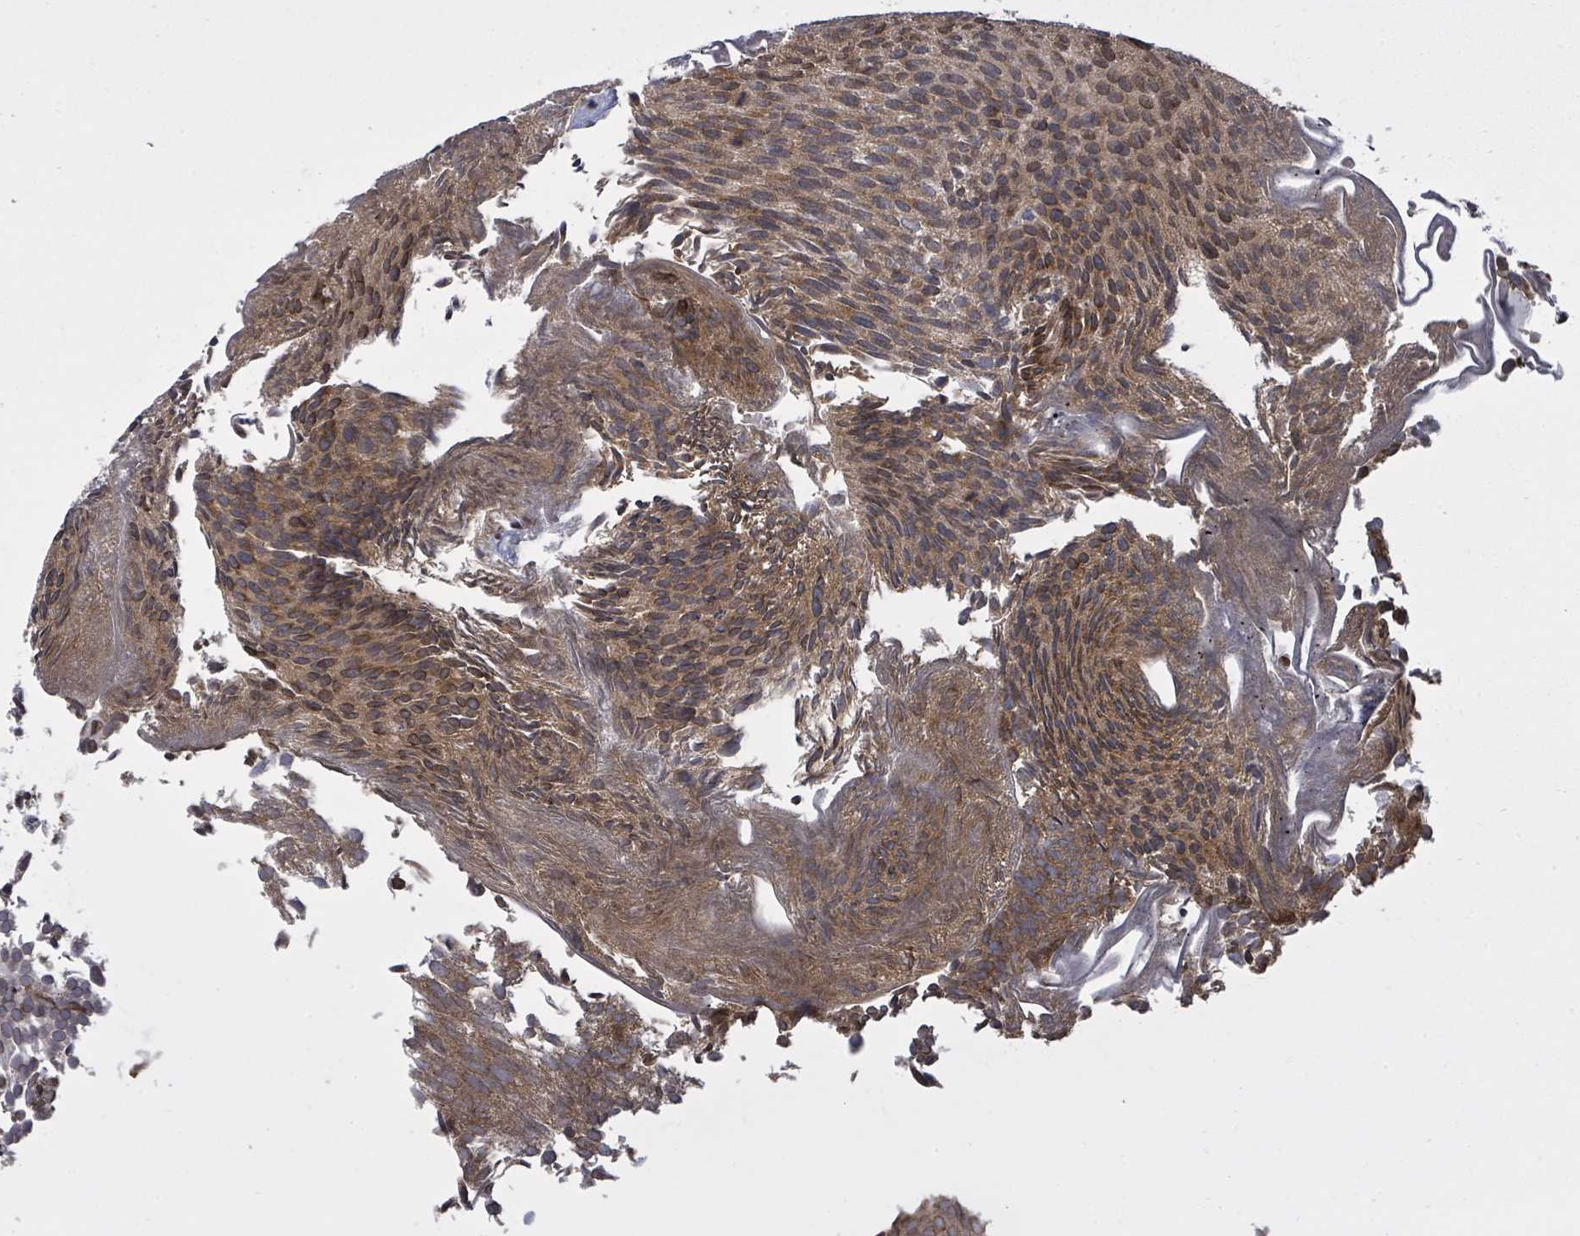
{"staining": {"intensity": "moderate", "quantity": ">75%", "location": "cytoplasmic/membranous,nuclear"}, "tissue": "urothelial cancer", "cell_type": "Tumor cells", "image_type": "cancer", "snomed": [{"axis": "morphology", "description": "Urothelial carcinoma, Low grade"}, {"axis": "topography", "description": "Urinary bladder"}], "caption": "There is medium levels of moderate cytoplasmic/membranous and nuclear positivity in tumor cells of urothelial cancer, as demonstrated by immunohistochemical staining (brown color).", "gene": "ARFGAP1", "patient": {"sex": "male", "age": 84}}